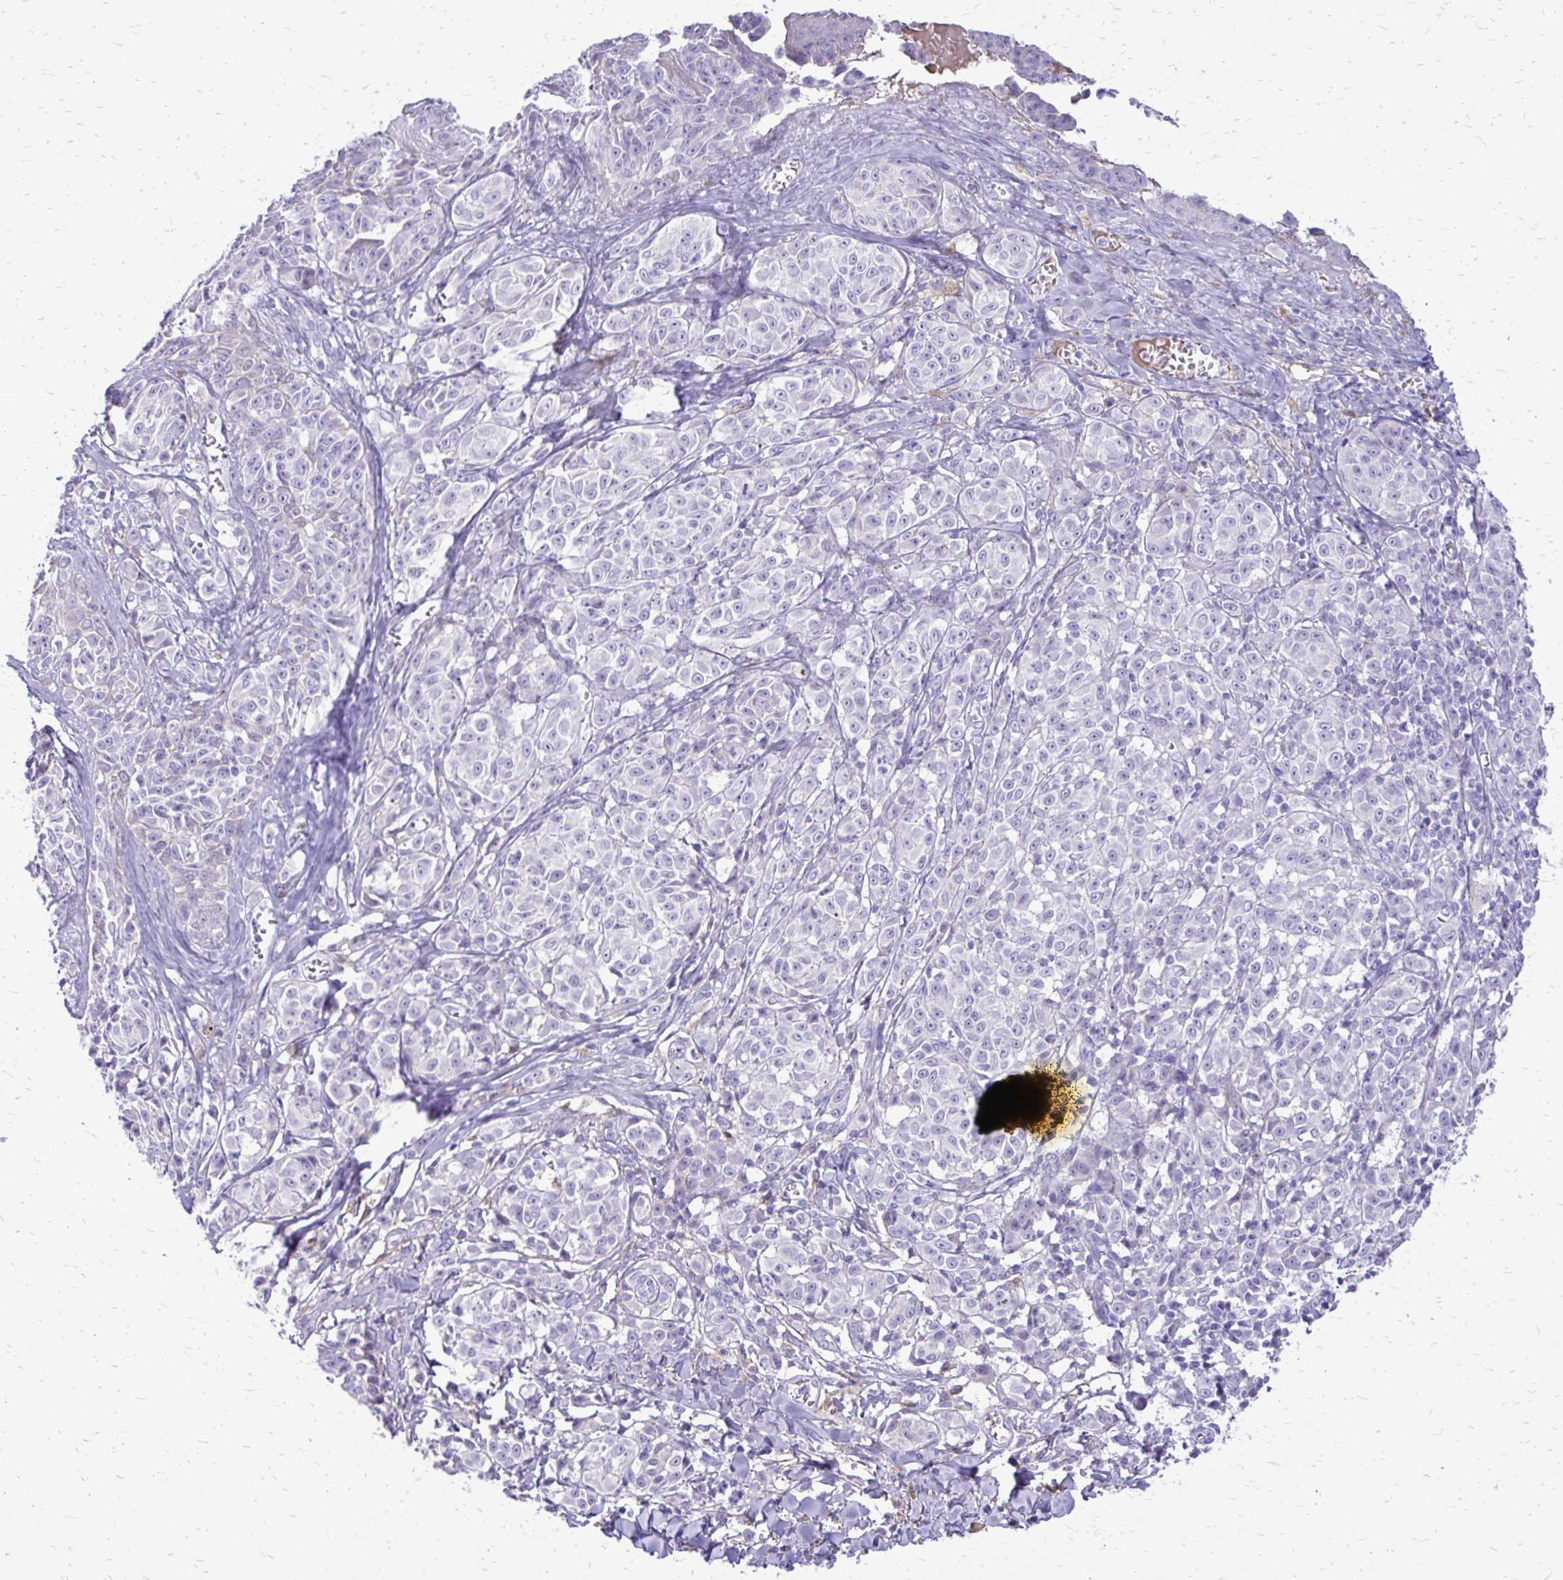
{"staining": {"intensity": "negative", "quantity": "none", "location": "none"}, "tissue": "melanoma", "cell_type": "Tumor cells", "image_type": "cancer", "snomed": [{"axis": "morphology", "description": "Malignant melanoma, NOS"}, {"axis": "topography", "description": "Skin"}], "caption": "DAB (3,3'-diaminobenzidine) immunohistochemical staining of melanoma exhibits no significant expression in tumor cells.", "gene": "SIGLEC11", "patient": {"sex": "female", "age": 43}}